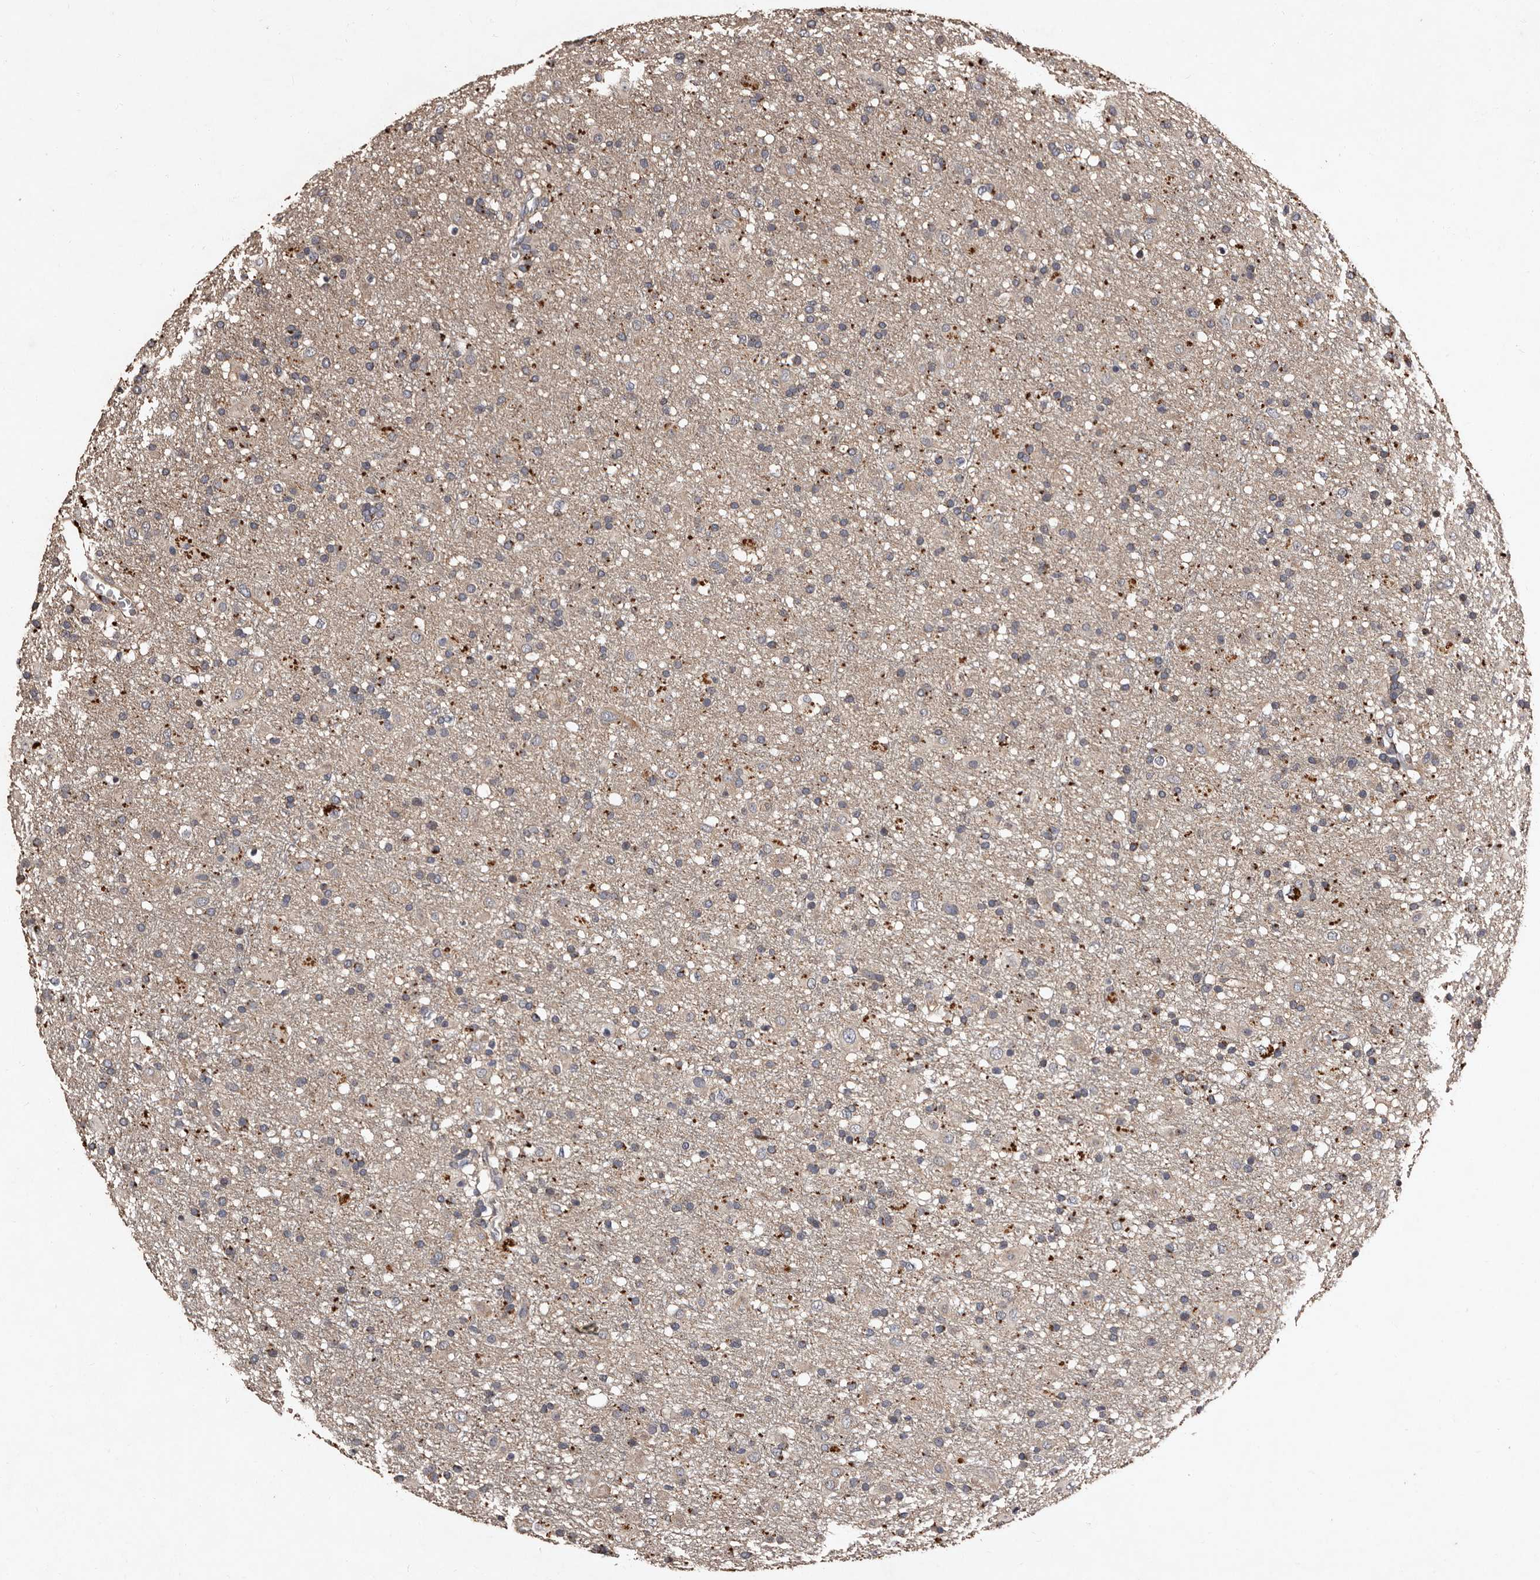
{"staining": {"intensity": "negative", "quantity": "none", "location": "none"}, "tissue": "glioma", "cell_type": "Tumor cells", "image_type": "cancer", "snomed": [{"axis": "morphology", "description": "Glioma, malignant, Low grade"}, {"axis": "topography", "description": "Brain"}], "caption": "IHC micrograph of malignant glioma (low-grade) stained for a protein (brown), which shows no positivity in tumor cells. (DAB IHC, high magnification).", "gene": "PRKD3", "patient": {"sex": "male", "age": 65}}